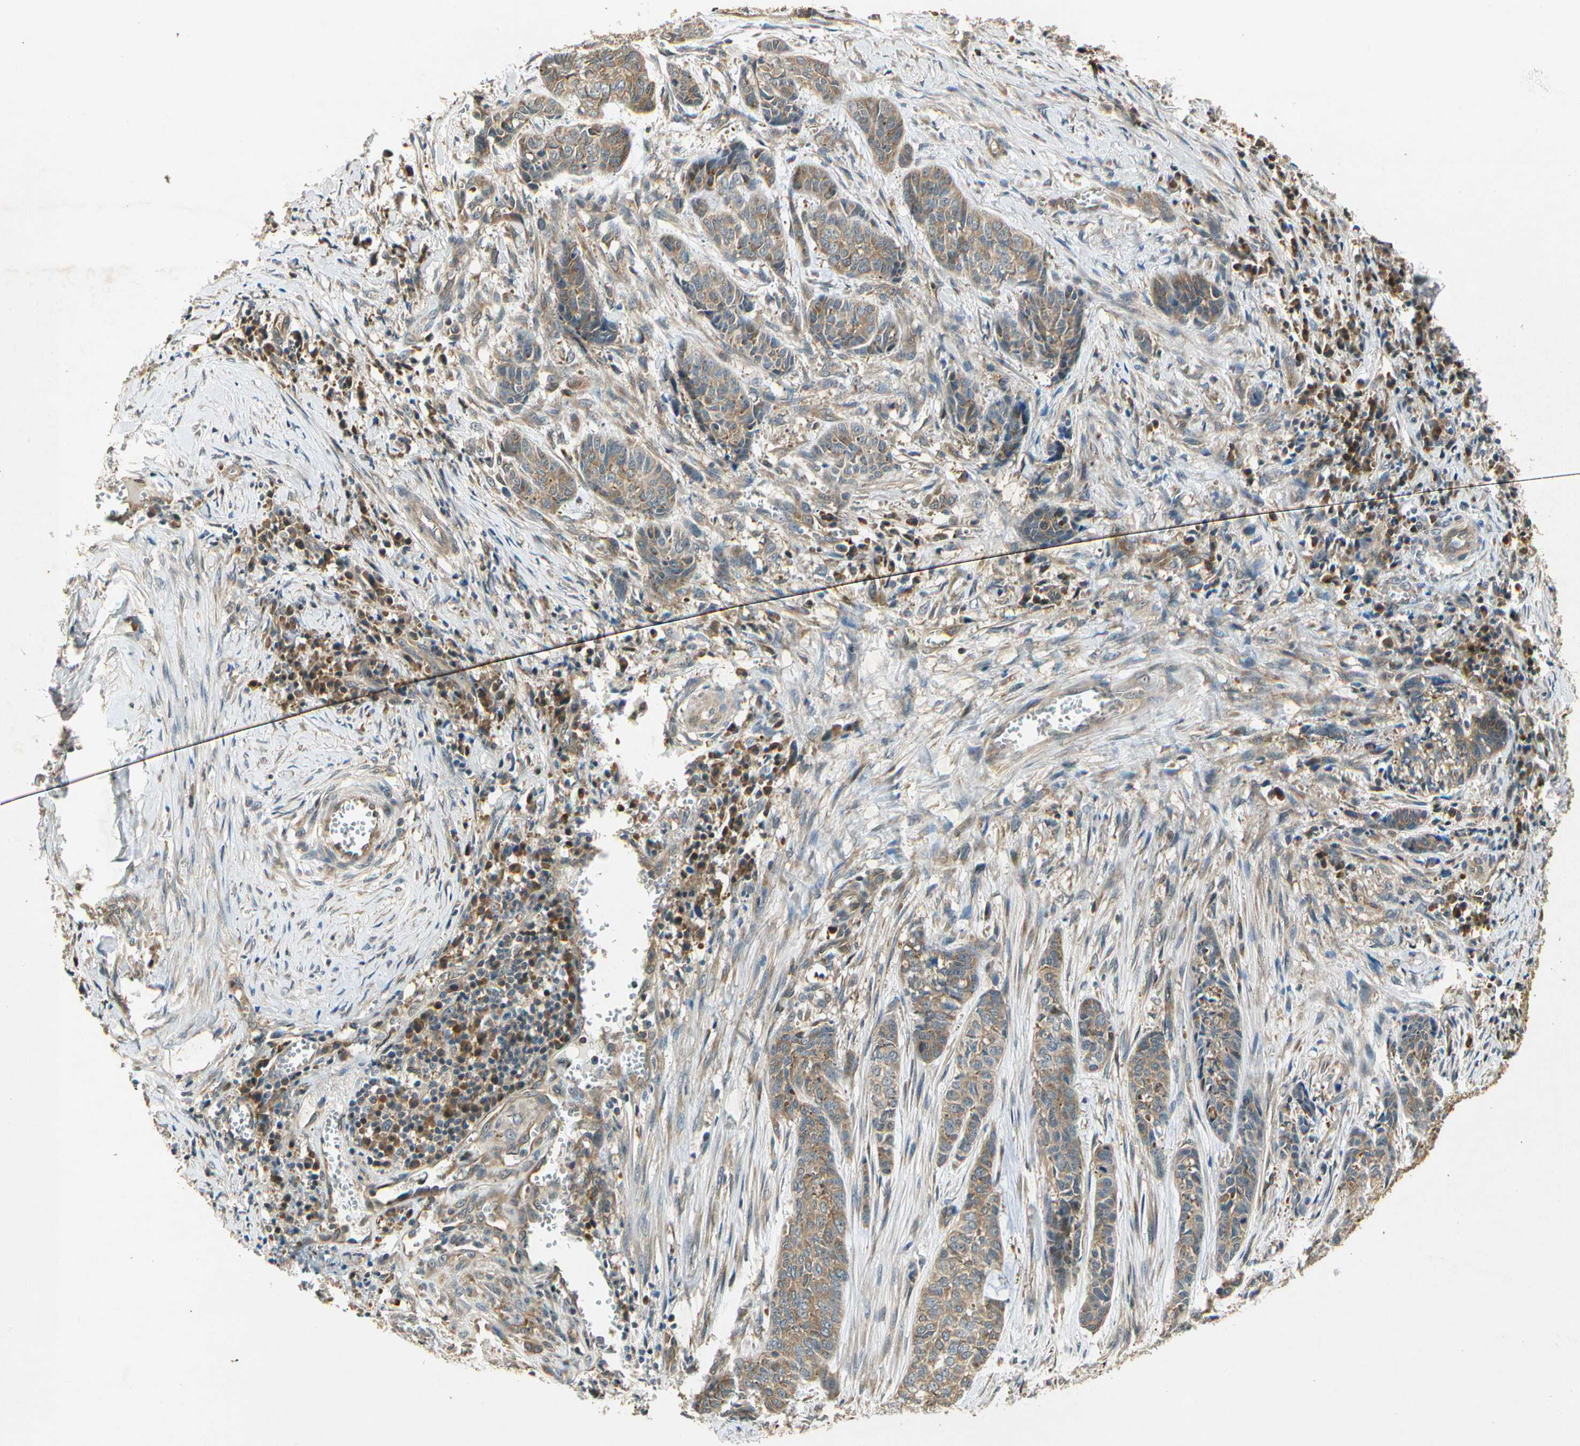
{"staining": {"intensity": "moderate", "quantity": ">75%", "location": "cytoplasmic/membranous"}, "tissue": "skin cancer", "cell_type": "Tumor cells", "image_type": "cancer", "snomed": [{"axis": "morphology", "description": "Basal cell carcinoma"}, {"axis": "topography", "description": "Skin"}], "caption": "There is medium levels of moderate cytoplasmic/membranous expression in tumor cells of basal cell carcinoma (skin), as demonstrated by immunohistochemical staining (brown color).", "gene": "EIF1AX", "patient": {"sex": "female", "age": 64}}